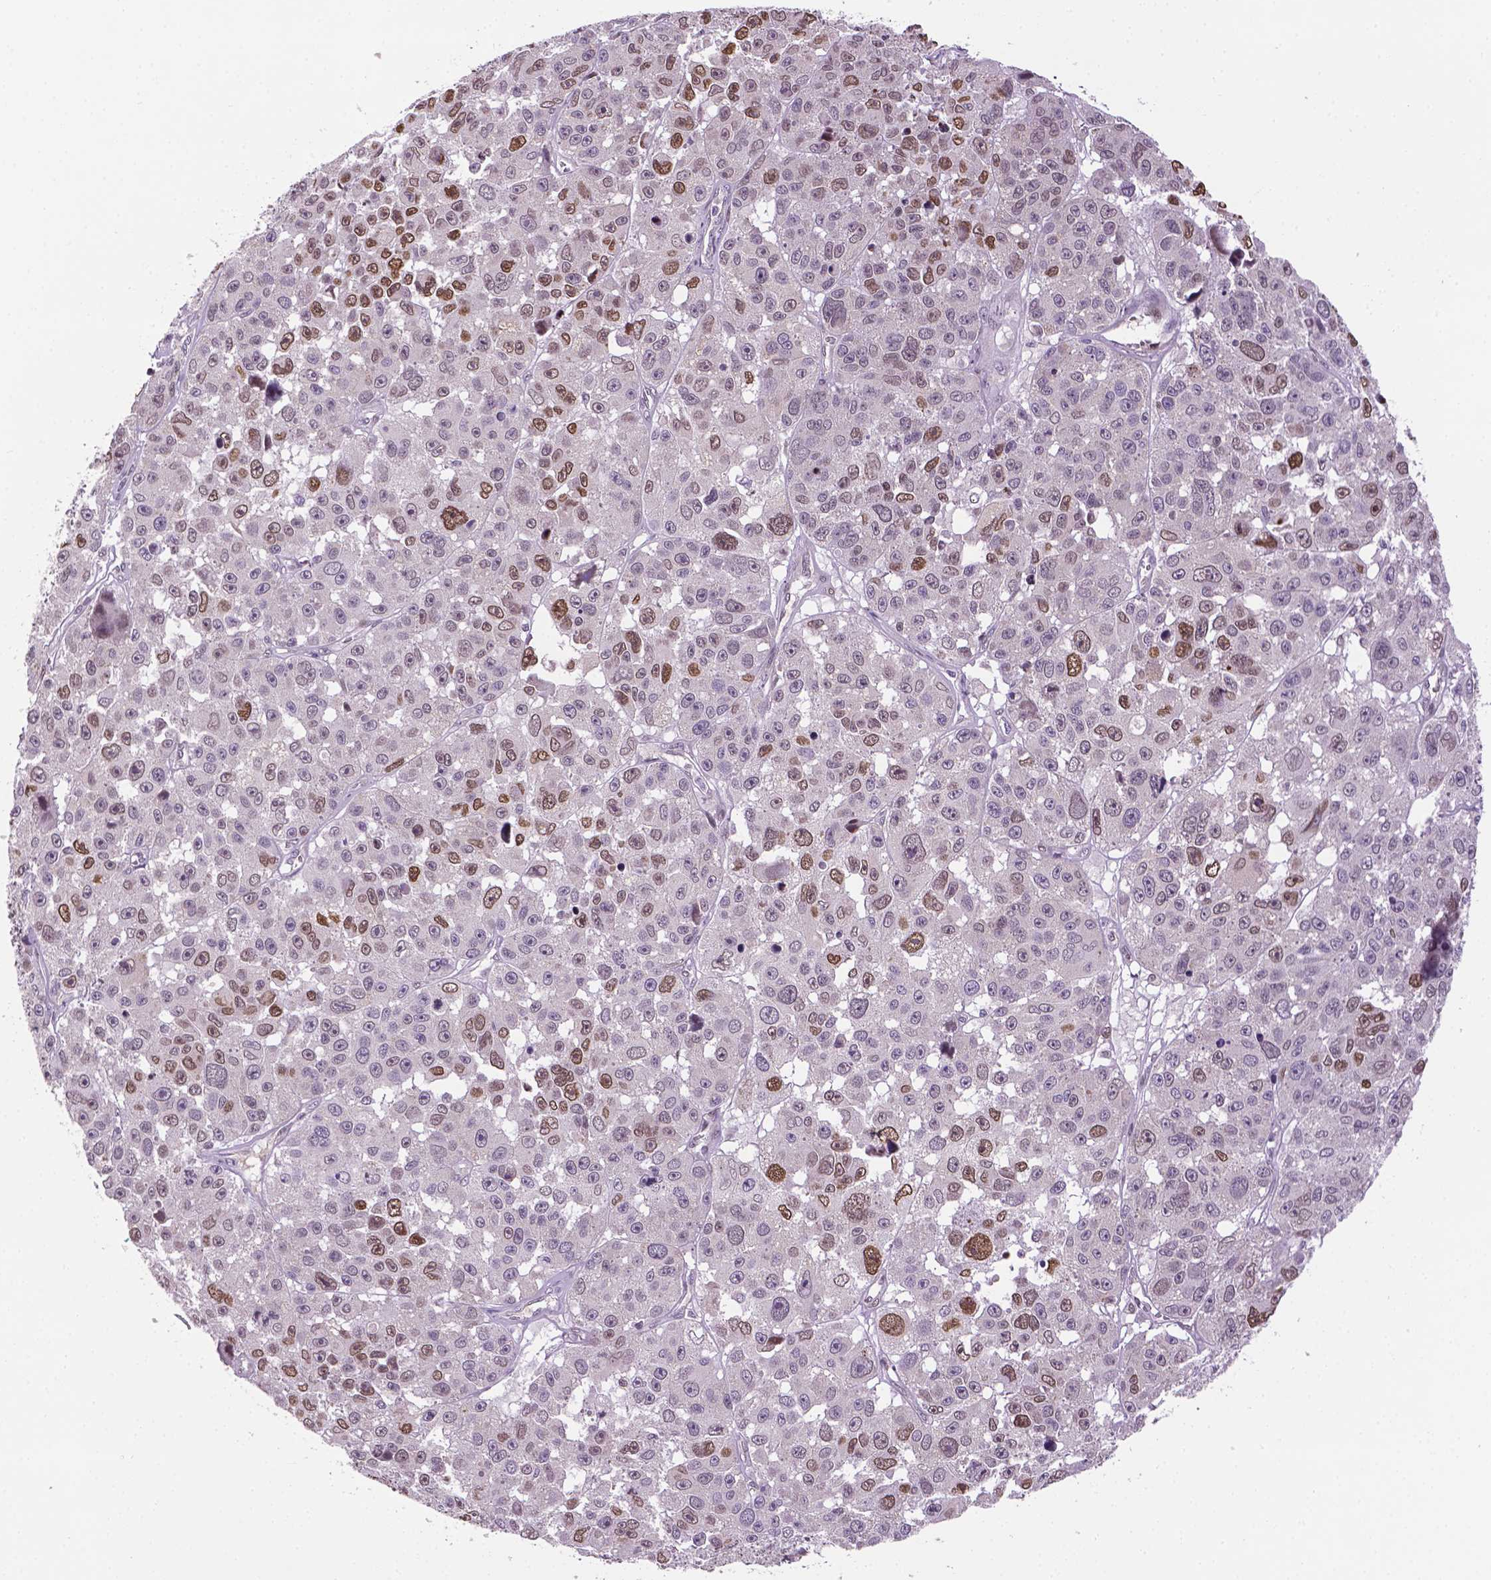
{"staining": {"intensity": "moderate", "quantity": "25%-75%", "location": "nuclear"}, "tissue": "melanoma", "cell_type": "Tumor cells", "image_type": "cancer", "snomed": [{"axis": "morphology", "description": "Malignant melanoma, NOS"}, {"axis": "topography", "description": "Skin"}], "caption": "Immunohistochemical staining of melanoma shows medium levels of moderate nuclear expression in approximately 25%-75% of tumor cells.", "gene": "IRF6", "patient": {"sex": "female", "age": 66}}